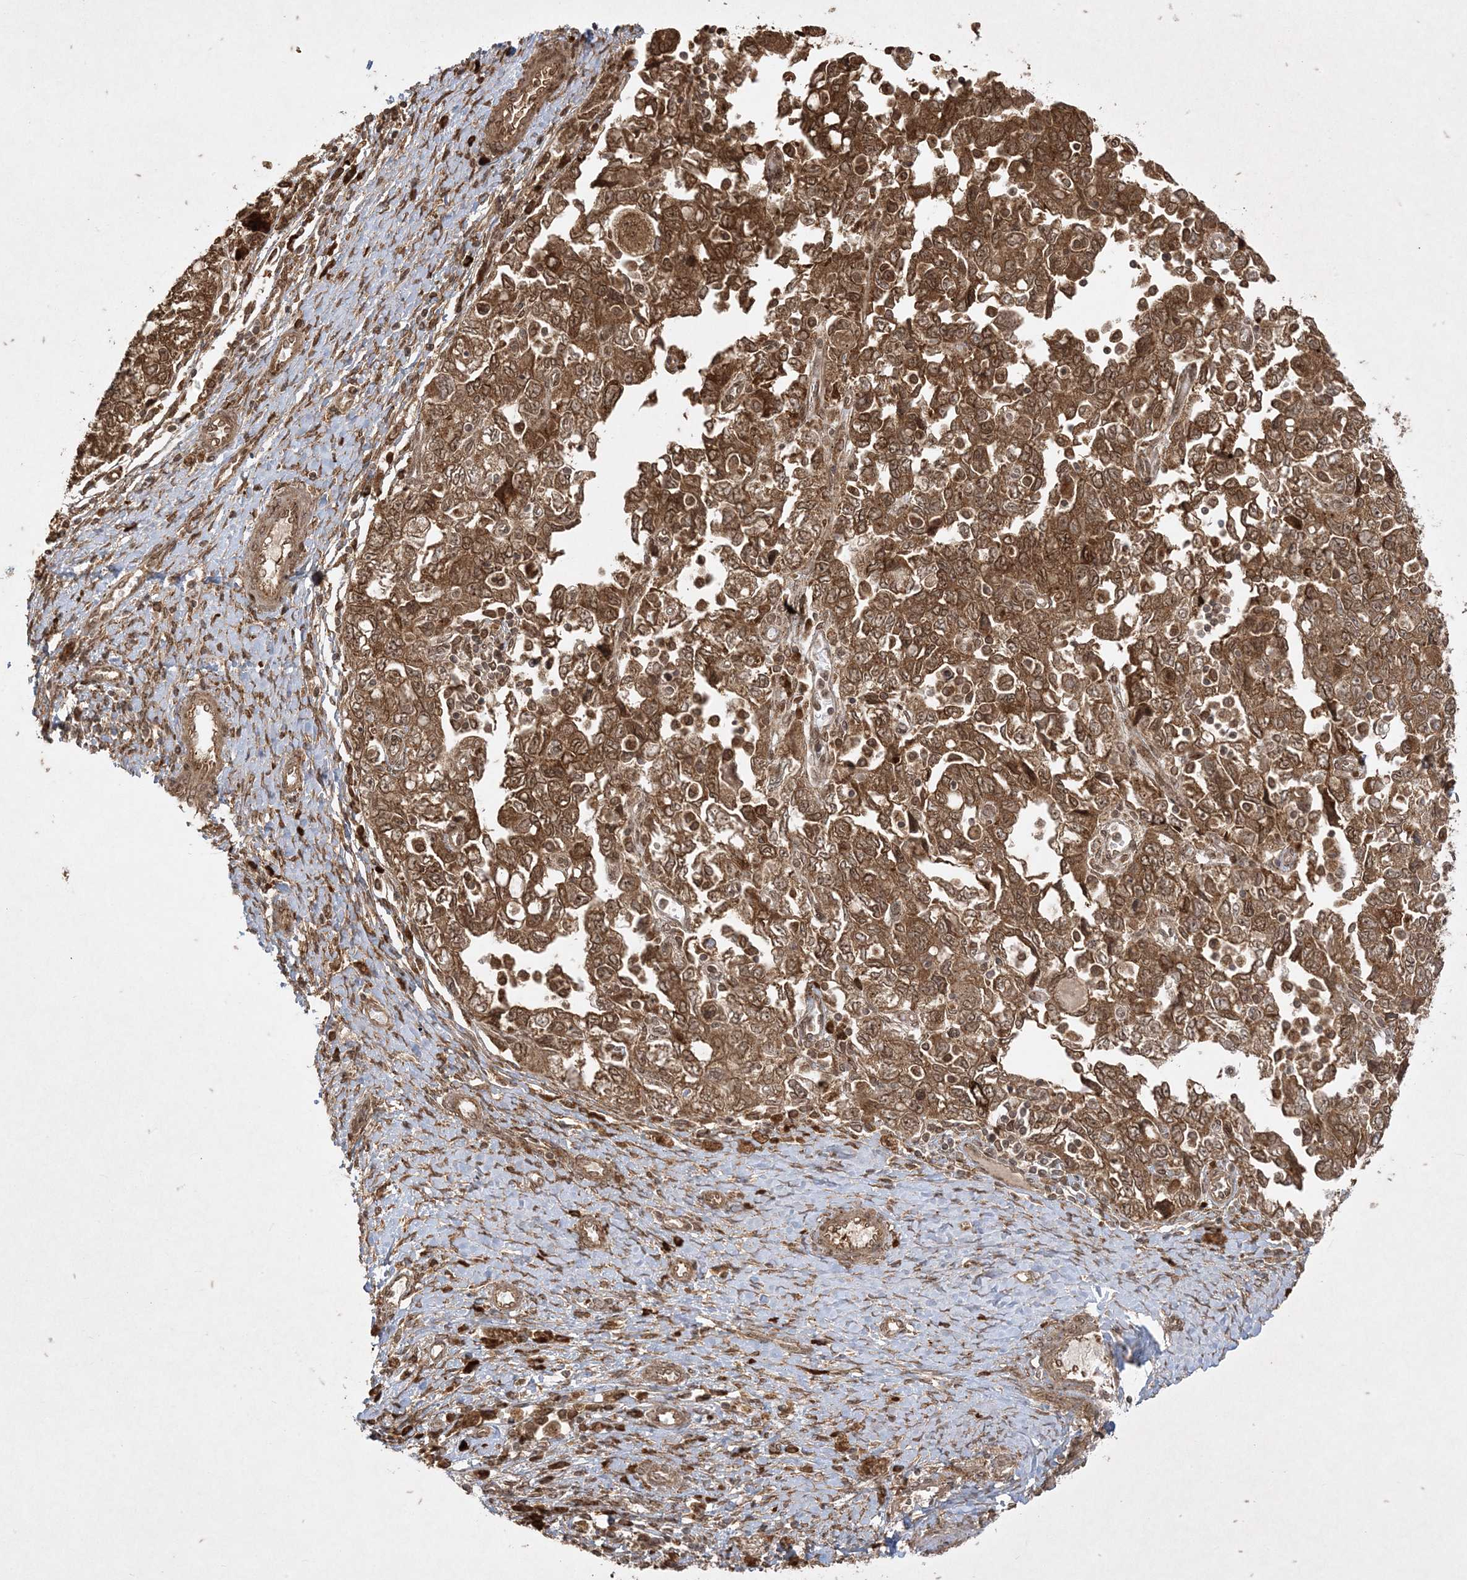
{"staining": {"intensity": "strong", "quantity": ">75%", "location": "cytoplasmic/membranous"}, "tissue": "ovarian cancer", "cell_type": "Tumor cells", "image_type": "cancer", "snomed": [{"axis": "morphology", "description": "Carcinoma, NOS"}, {"axis": "morphology", "description": "Cystadenocarcinoma, serous, NOS"}, {"axis": "topography", "description": "Ovary"}], "caption": "An image of human ovarian carcinoma stained for a protein exhibits strong cytoplasmic/membranous brown staining in tumor cells. Nuclei are stained in blue.", "gene": "RRAS", "patient": {"sex": "female", "age": 69}}